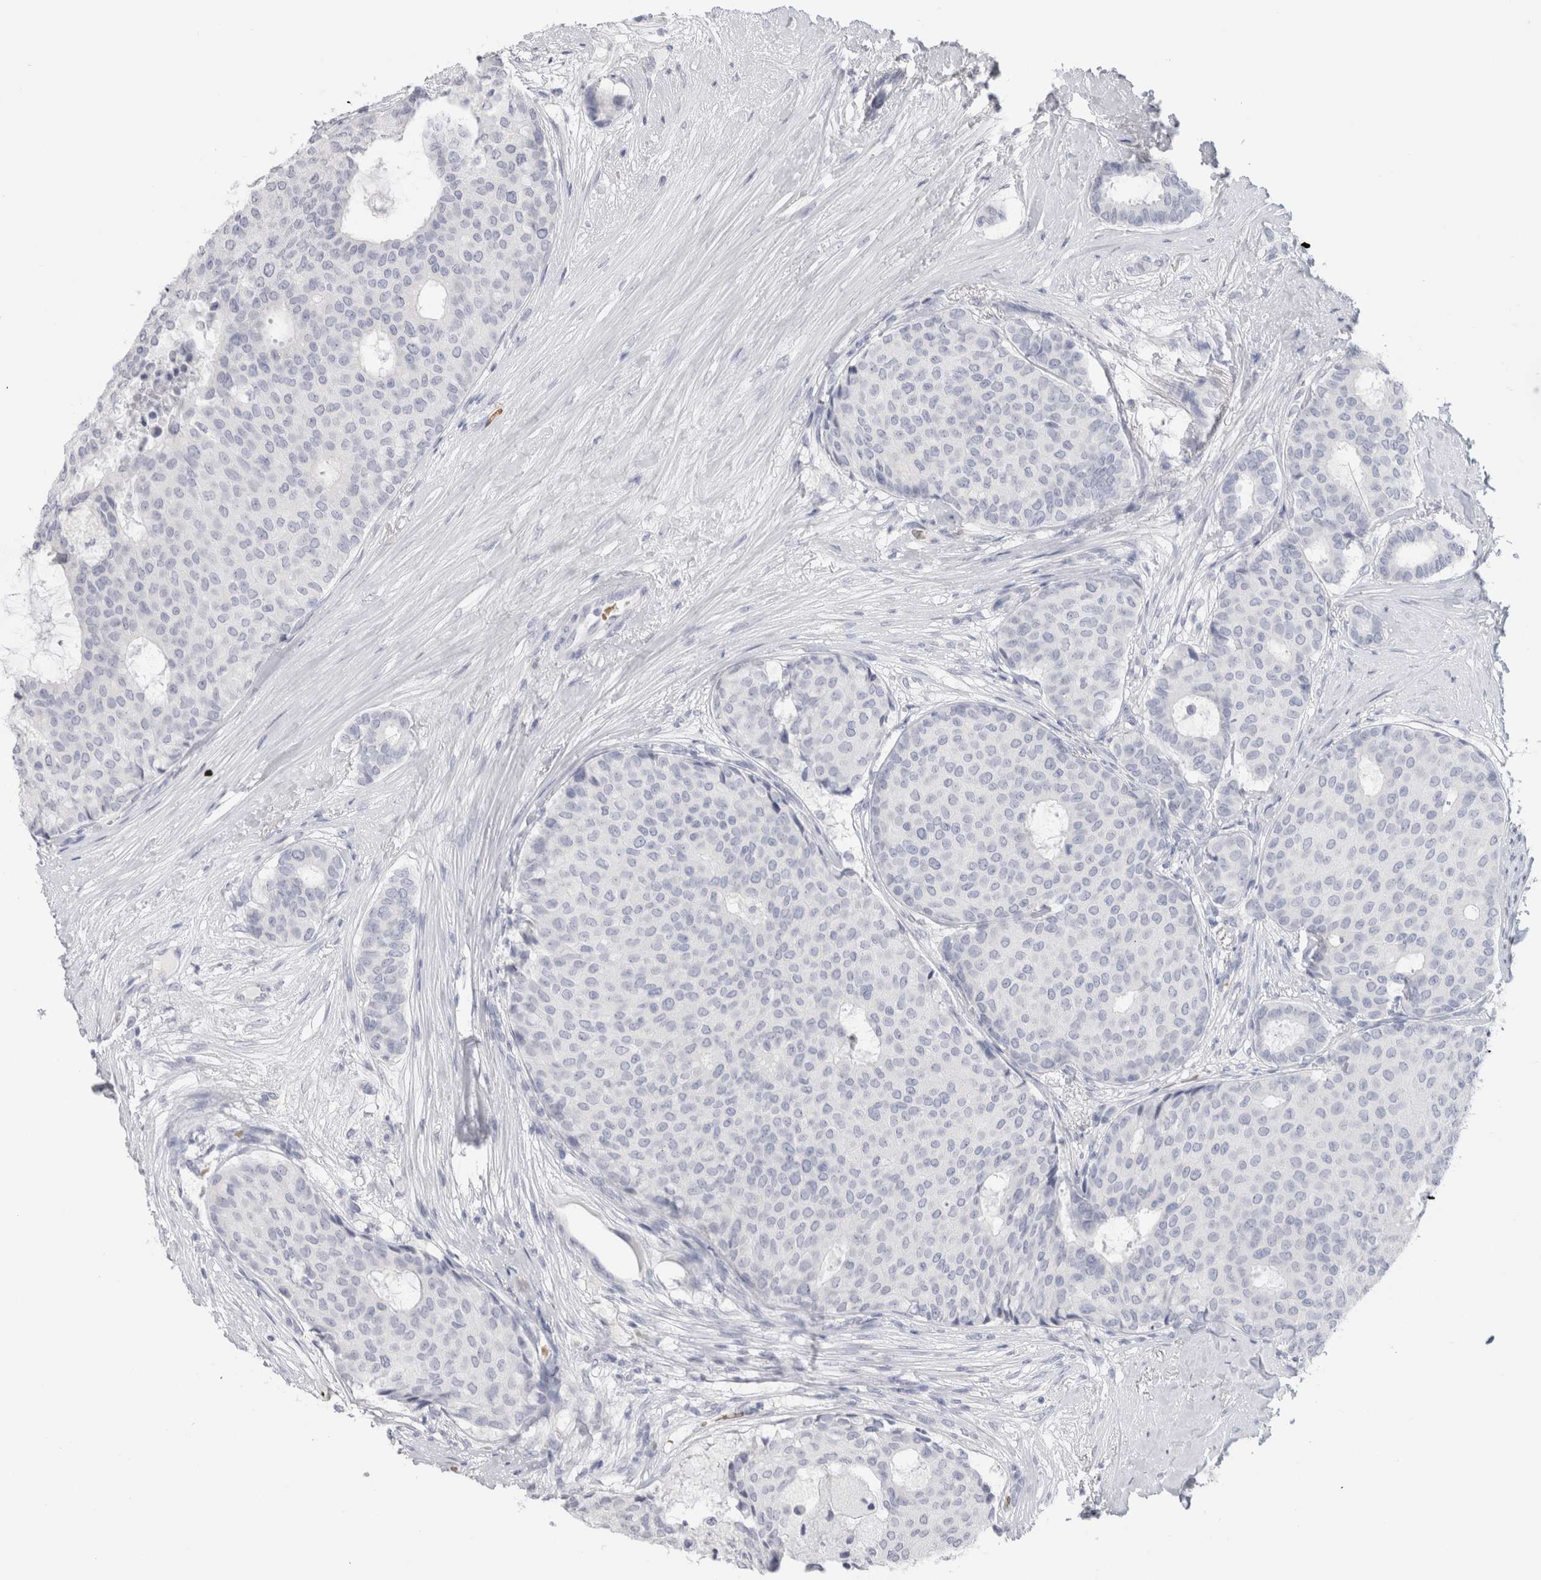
{"staining": {"intensity": "negative", "quantity": "none", "location": "none"}, "tissue": "breast cancer", "cell_type": "Tumor cells", "image_type": "cancer", "snomed": [{"axis": "morphology", "description": "Duct carcinoma"}, {"axis": "topography", "description": "Breast"}], "caption": "DAB (3,3'-diaminobenzidine) immunohistochemical staining of breast cancer (infiltrating ductal carcinoma) exhibits no significant expression in tumor cells.", "gene": "CD38", "patient": {"sex": "female", "age": 75}}